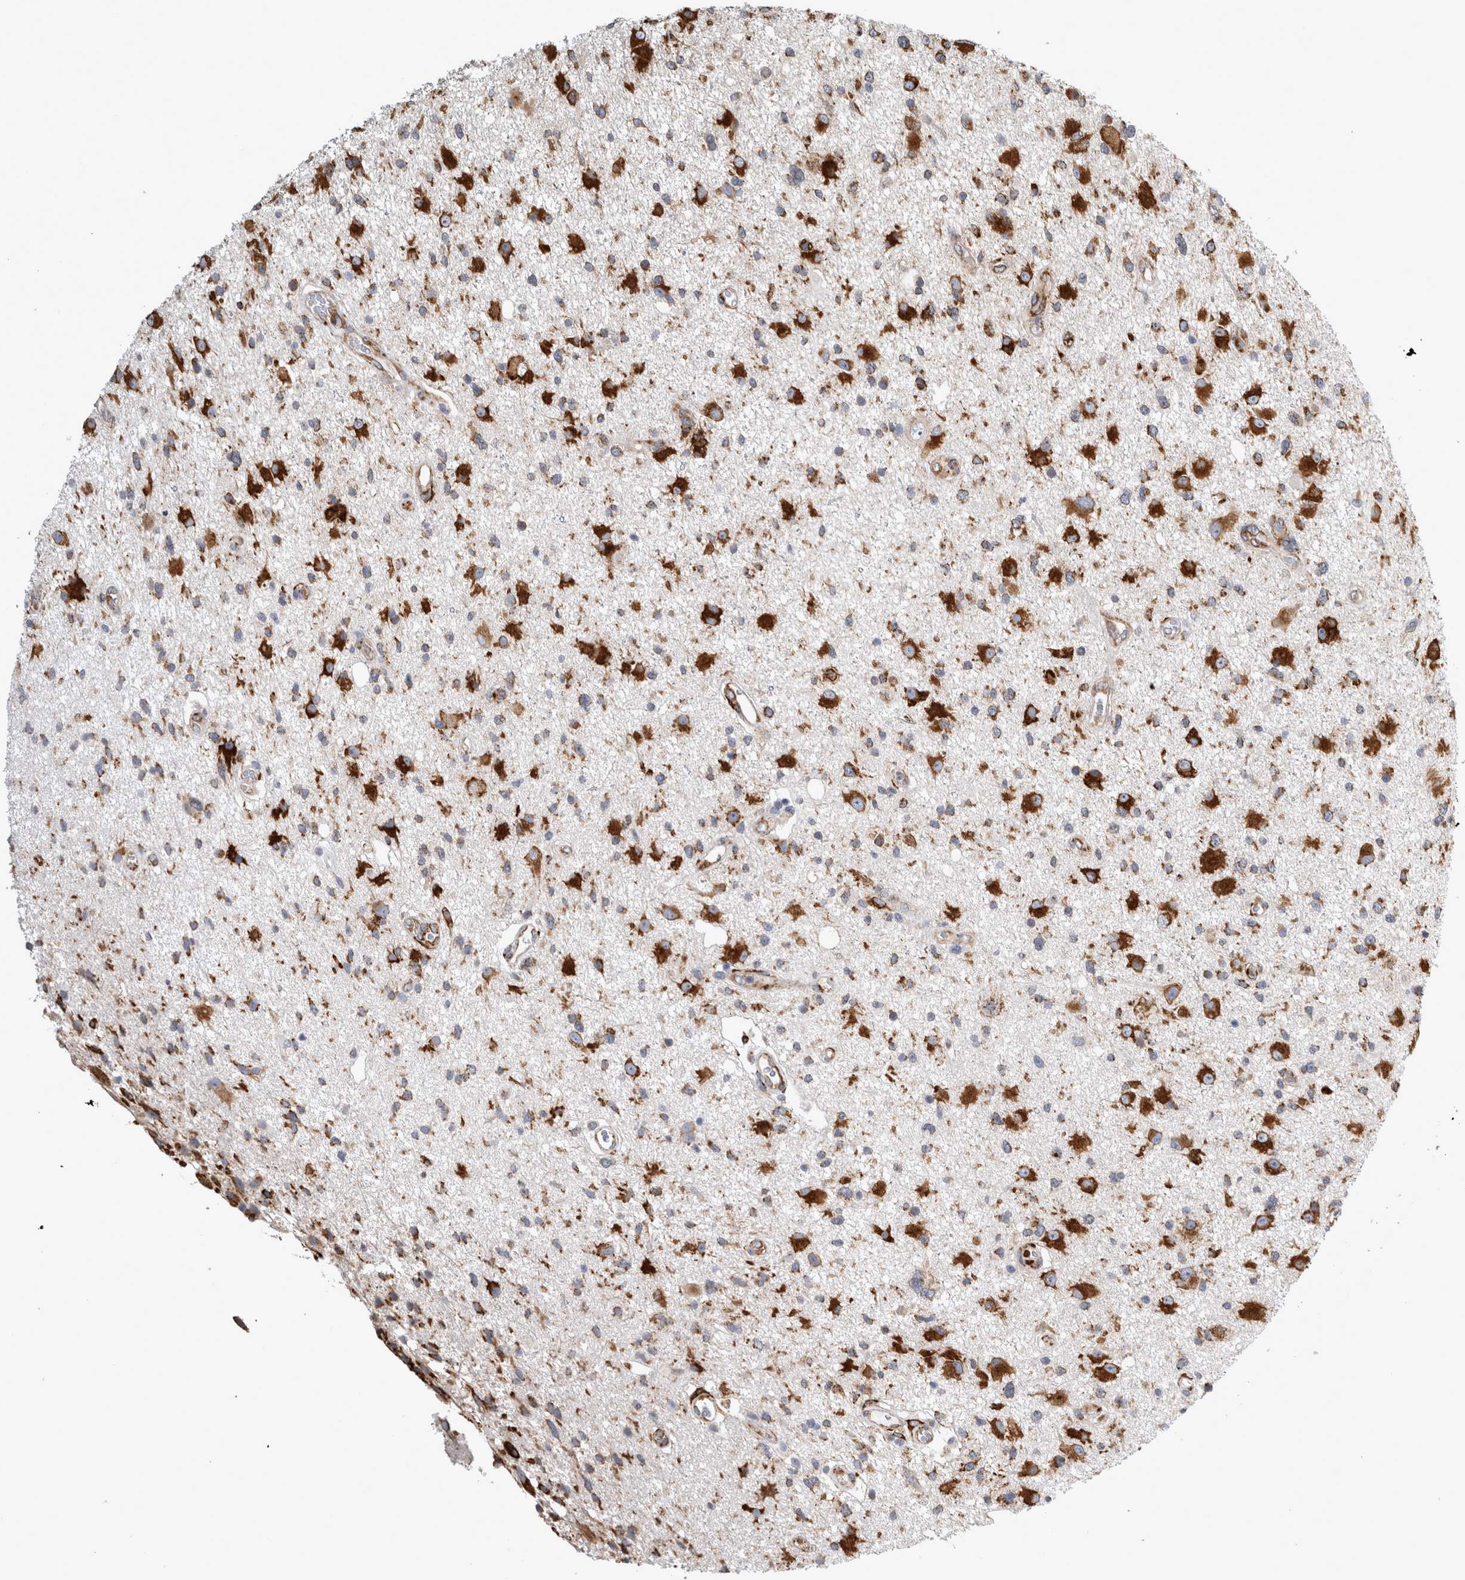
{"staining": {"intensity": "strong", "quantity": "25%-75%", "location": "cytoplasmic/membranous"}, "tissue": "glioma", "cell_type": "Tumor cells", "image_type": "cancer", "snomed": [{"axis": "morphology", "description": "Glioma, malignant, High grade"}, {"axis": "topography", "description": "Brain"}], "caption": "This histopathology image demonstrates immunohistochemistry staining of glioma, with high strong cytoplasmic/membranous staining in about 25%-75% of tumor cells.", "gene": "FHIP2B", "patient": {"sex": "male", "age": 33}}